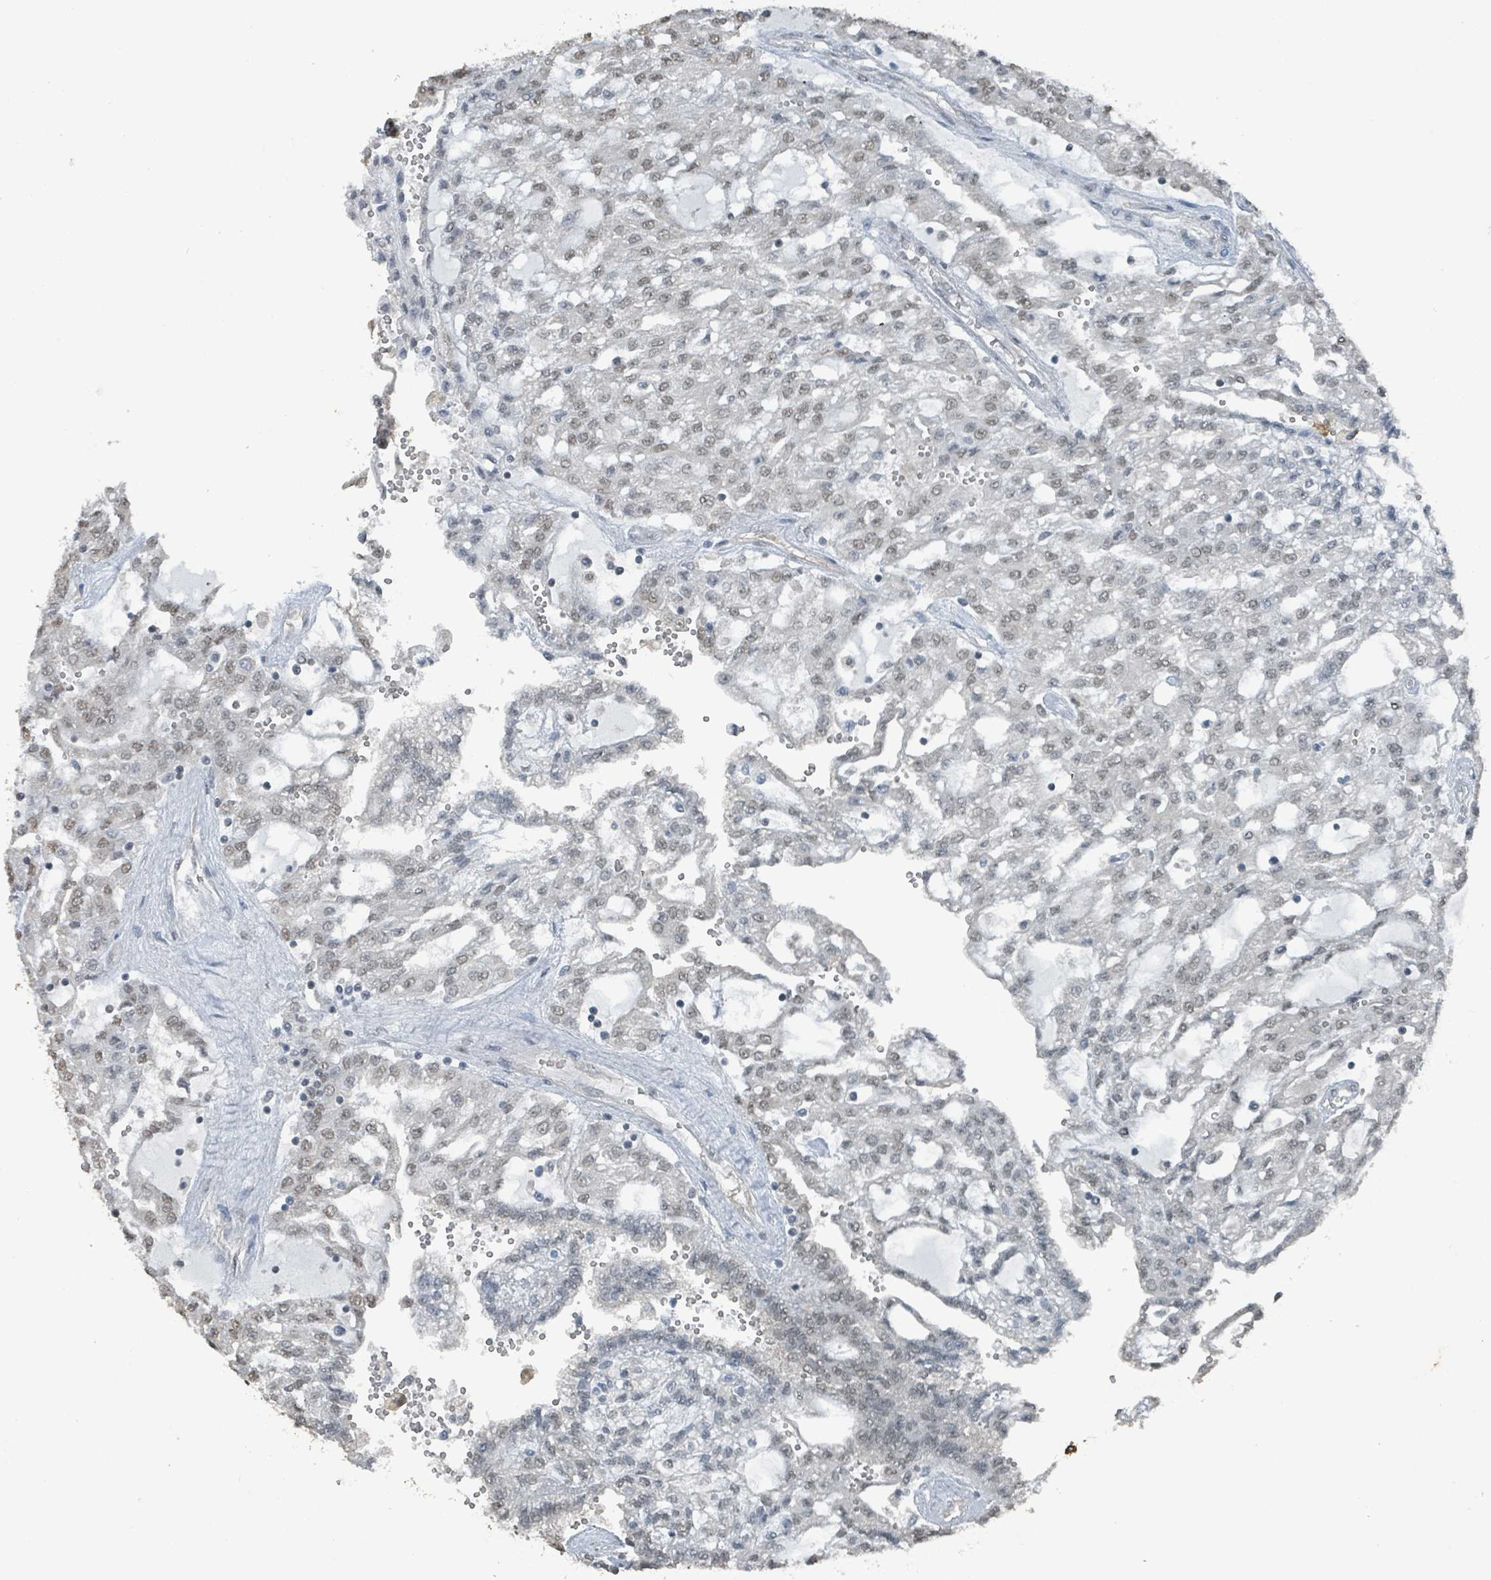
{"staining": {"intensity": "weak", "quantity": ">75%", "location": "nuclear"}, "tissue": "renal cancer", "cell_type": "Tumor cells", "image_type": "cancer", "snomed": [{"axis": "morphology", "description": "Adenocarcinoma, NOS"}, {"axis": "topography", "description": "Kidney"}], "caption": "Immunohistochemical staining of human renal cancer demonstrates weak nuclear protein positivity in approximately >75% of tumor cells.", "gene": "PHIP", "patient": {"sex": "male", "age": 63}}